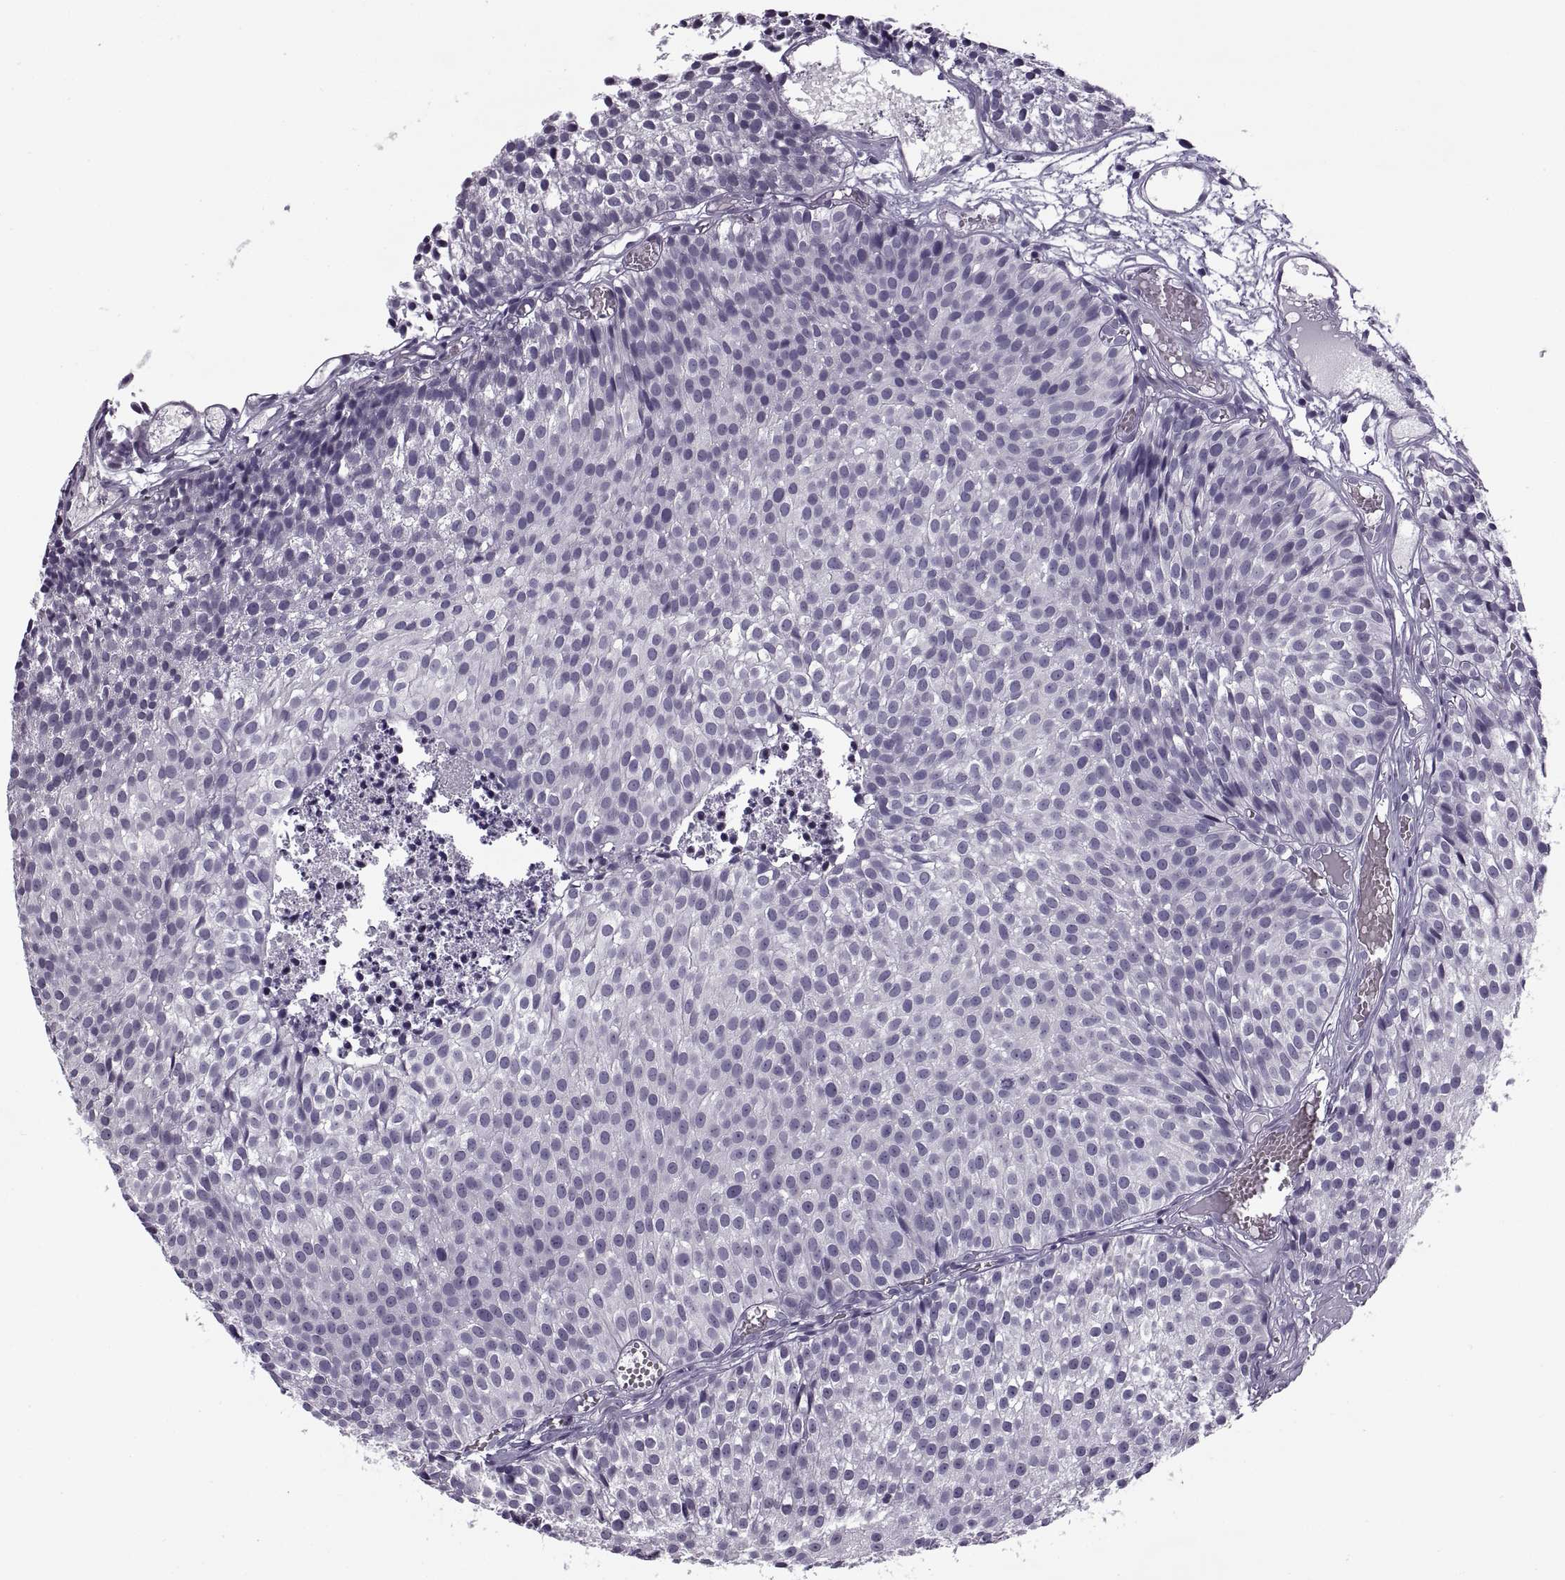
{"staining": {"intensity": "negative", "quantity": "none", "location": "none"}, "tissue": "urothelial cancer", "cell_type": "Tumor cells", "image_type": "cancer", "snomed": [{"axis": "morphology", "description": "Urothelial carcinoma, Low grade"}, {"axis": "topography", "description": "Urinary bladder"}], "caption": "The micrograph shows no significant expression in tumor cells of low-grade urothelial carcinoma.", "gene": "TBC1D3G", "patient": {"sex": "male", "age": 63}}